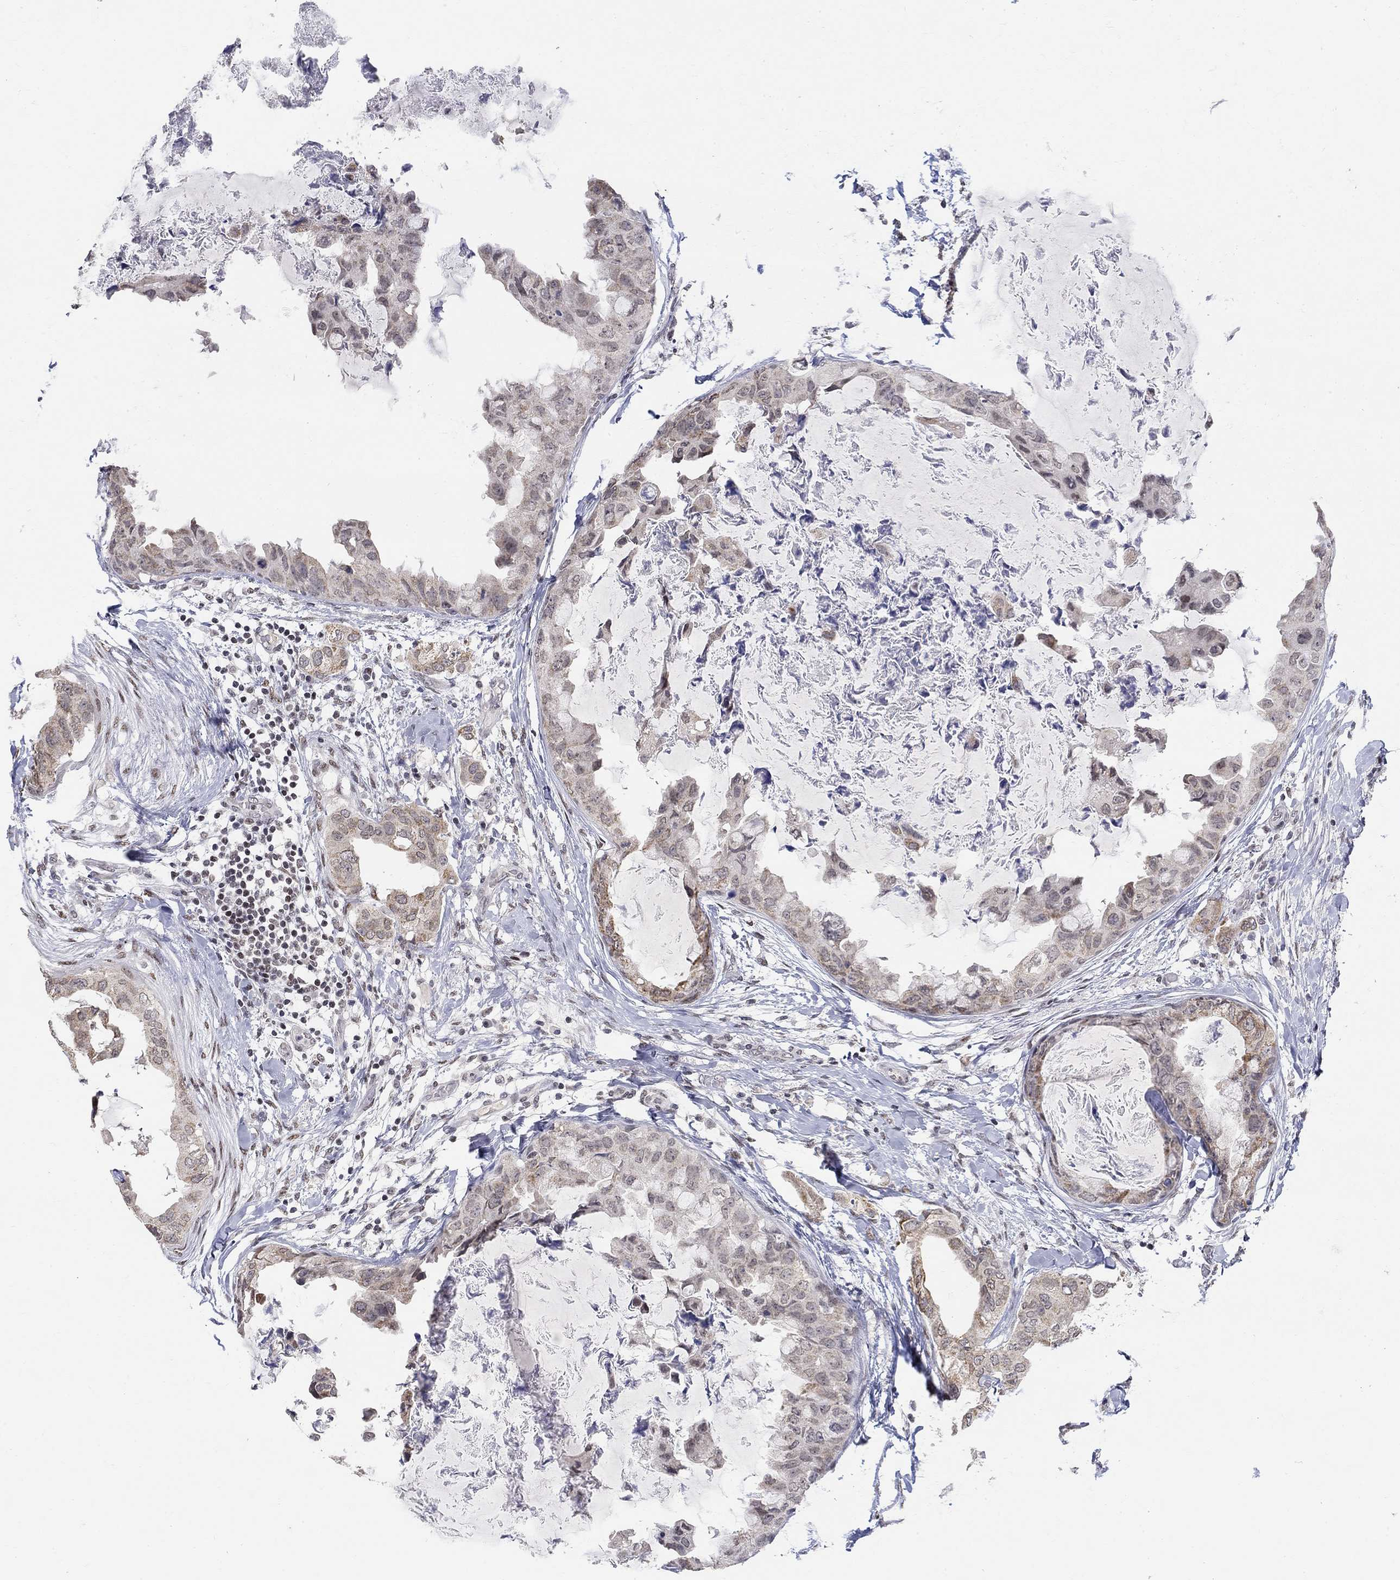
{"staining": {"intensity": "moderate", "quantity": "<25%", "location": "cytoplasmic/membranous"}, "tissue": "breast cancer", "cell_type": "Tumor cells", "image_type": "cancer", "snomed": [{"axis": "morphology", "description": "Normal tissue, NOS"}, {"axis": "morphology", "description": "Duct carcinoma"}, {"axis": "topography", "description": "Breast"}], "caption": "Immunohistochemical staining of human infiltrating ductal carcinoma (breast) displays moderate cytoplasmic/membranous protein staining in about <25% of tumor cells. Nuclei are stained in blue.", "gene": "KLF12", "patient": {"sex": "female", "age": 40}}